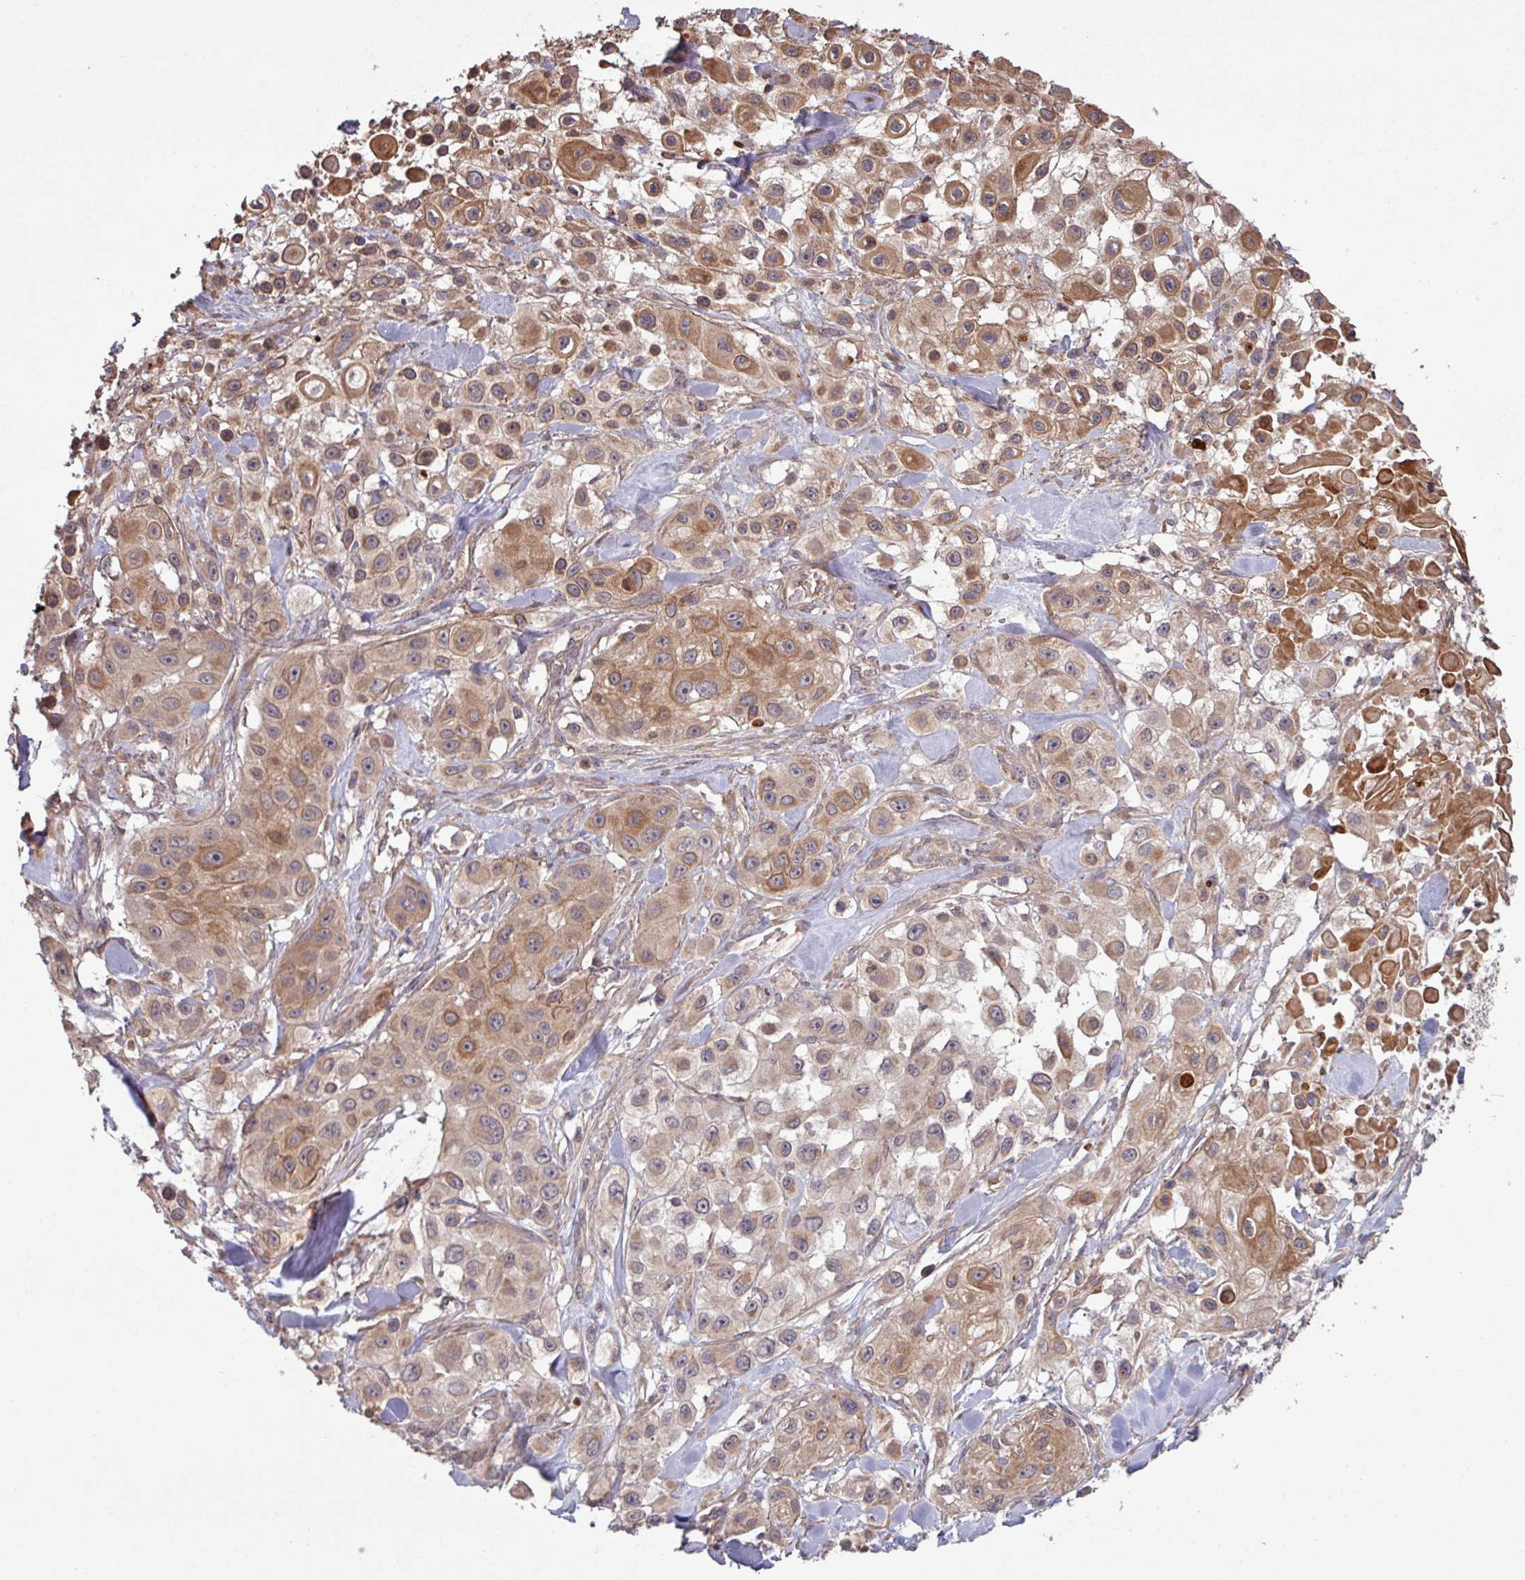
{"staining": {"intensity": "moderate", "quantity": ">75%", "location": "cytoplasmic/membranous"}, "tissue": "skin cancer", "cell_type": "Tumor cells", "image_type": "cancer", "snomed": [{"axis": "morphology", "description": "Squamous cell carcinoma, NOS"}, {"axis": "topography", "description": "Skin"}], "caption": "About >75% of tumor cells in human squamous cell carcinoma (skin) reveal moderate cytoplasmic/membranous protein staining as visualized by brown immunohistochemical staining.", "gene": "TRABD2A", "patient": {"sex": "male", "age": 63}}